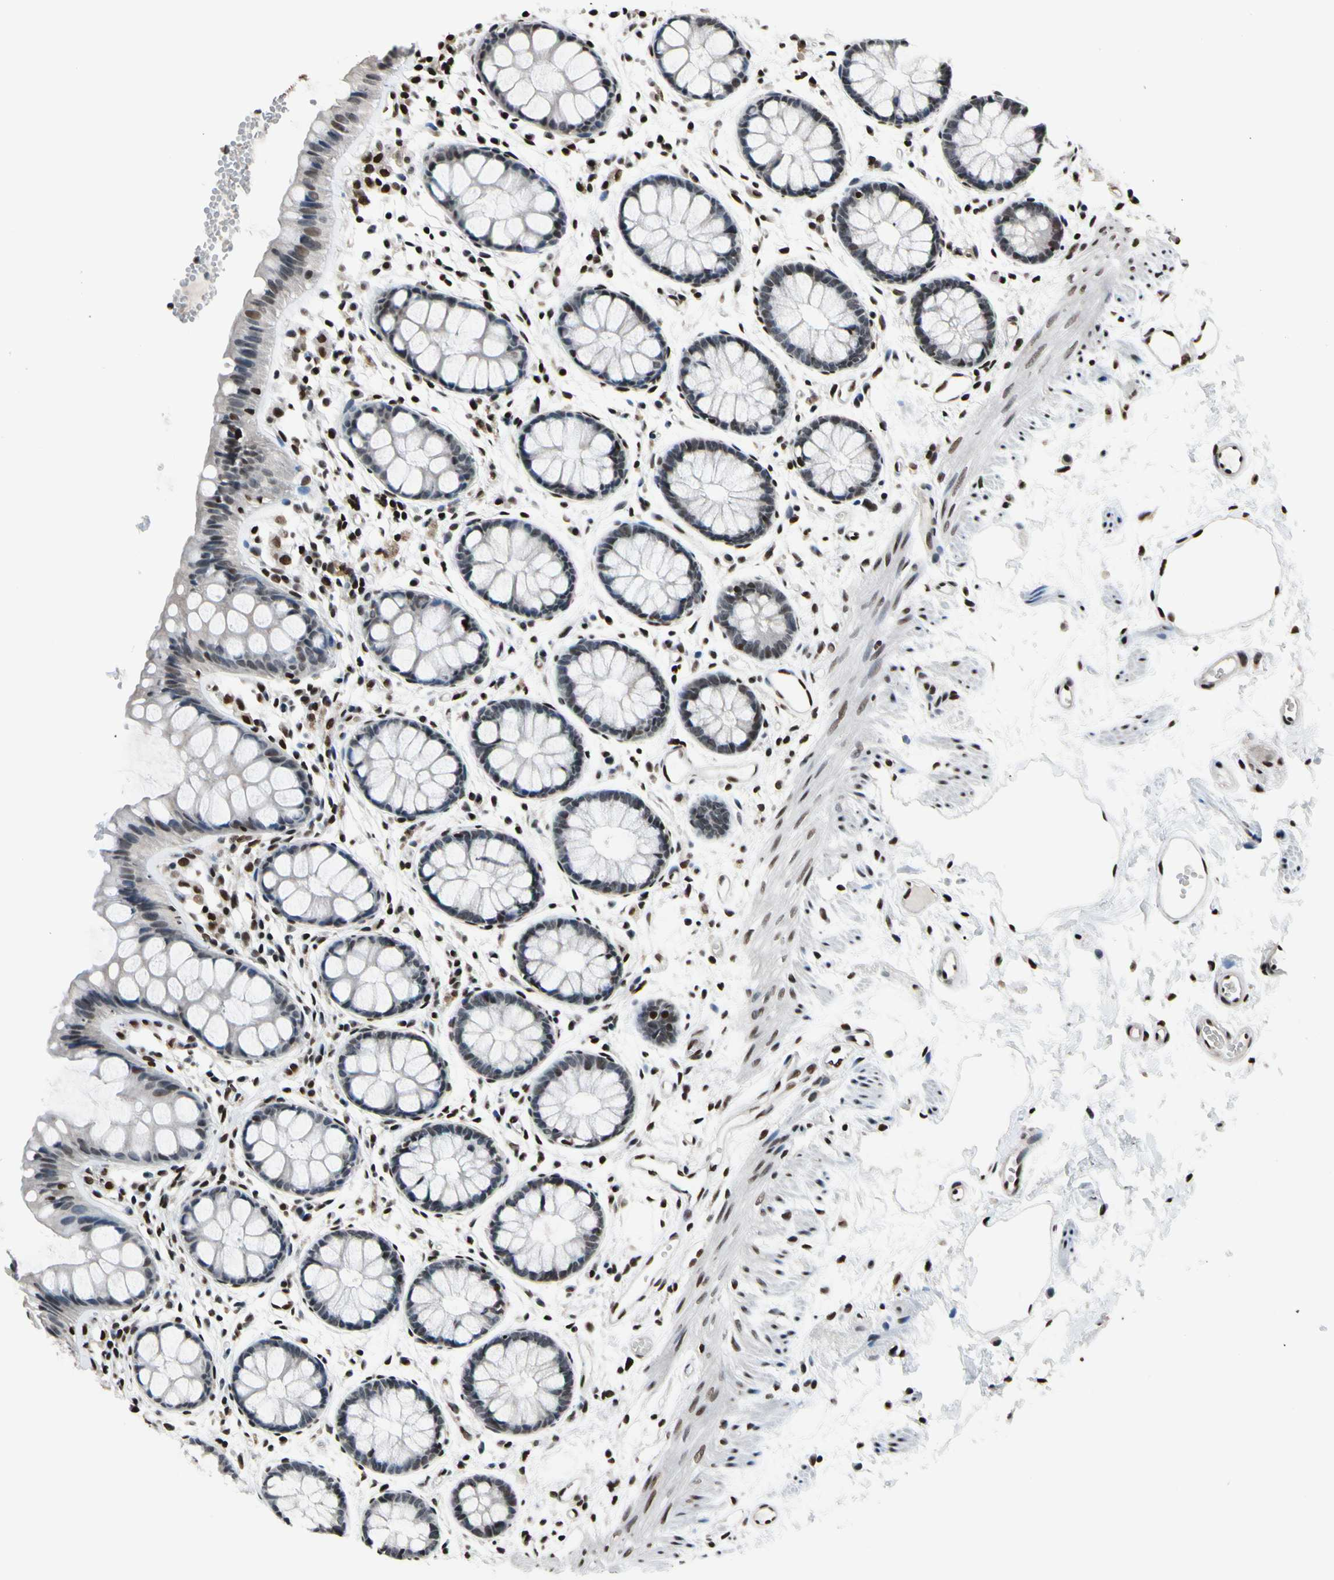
{"staining": {"intensity": "weak", "quantity": "25%-75%", "location": "nuclear"}, "tissue": "rectum", "cell_type": "Glandular cells", "image_type": "normal", "snomed": [{"axis": "morphology", "description": "Normal tissue, NOS"}, {"axis": "topography", "description": "Rectum"}], "caption": "The histopathology image demonstrates staining of benign rectum, revealing weak nuclear protein staining (brown color) within glandular cells.", "gene": "RECQL", "patient": {"sex": "female", "age": 66}}